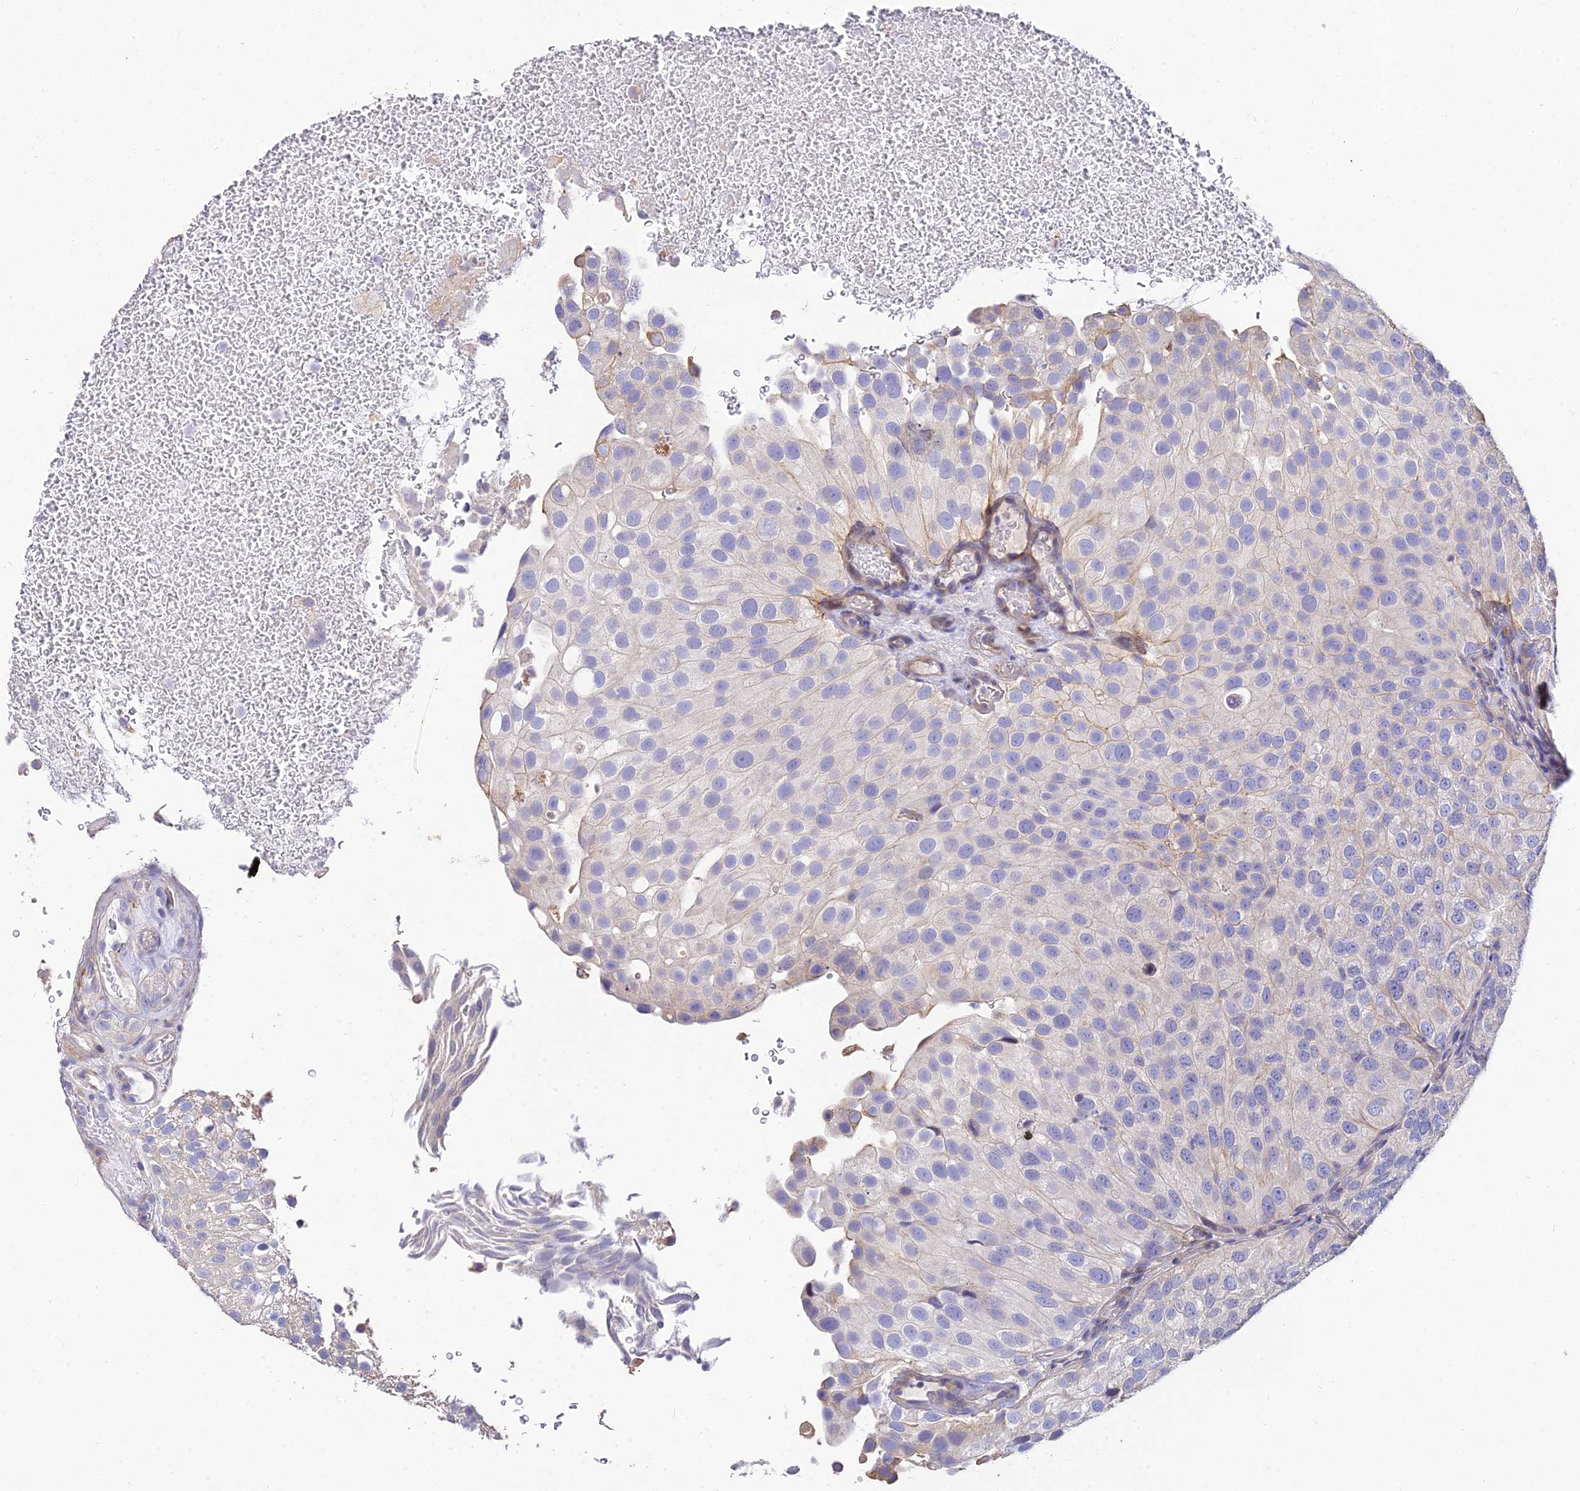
{"staining": {"intensity": "weak", "quantity": "<25%", "location": "cytoplasmic/membranous"}, "tissue": "urothelial cancer", "cell_type": "Tumor cells", "image_type": "cancer", "snomed": [{"axis": "morphology", "description": "Urothelial carcinoma, Low grade"}, {"axis": "topography", "description": "Urinary bladder"}], "caption": "Immunohistochemistry (IHC) photomicrograph of urothelial carcinoma (low-grade) stained for a protein (brown), which exhibits no positivity in tumor cells. The staining was performed using DAB to visualize the protein expression in brown, while the nuclei were stained in blue with hematoxylin (Magnification: 20x).", "gene": "ARL8B", "patient": {"sex": "male", "age": 78}}